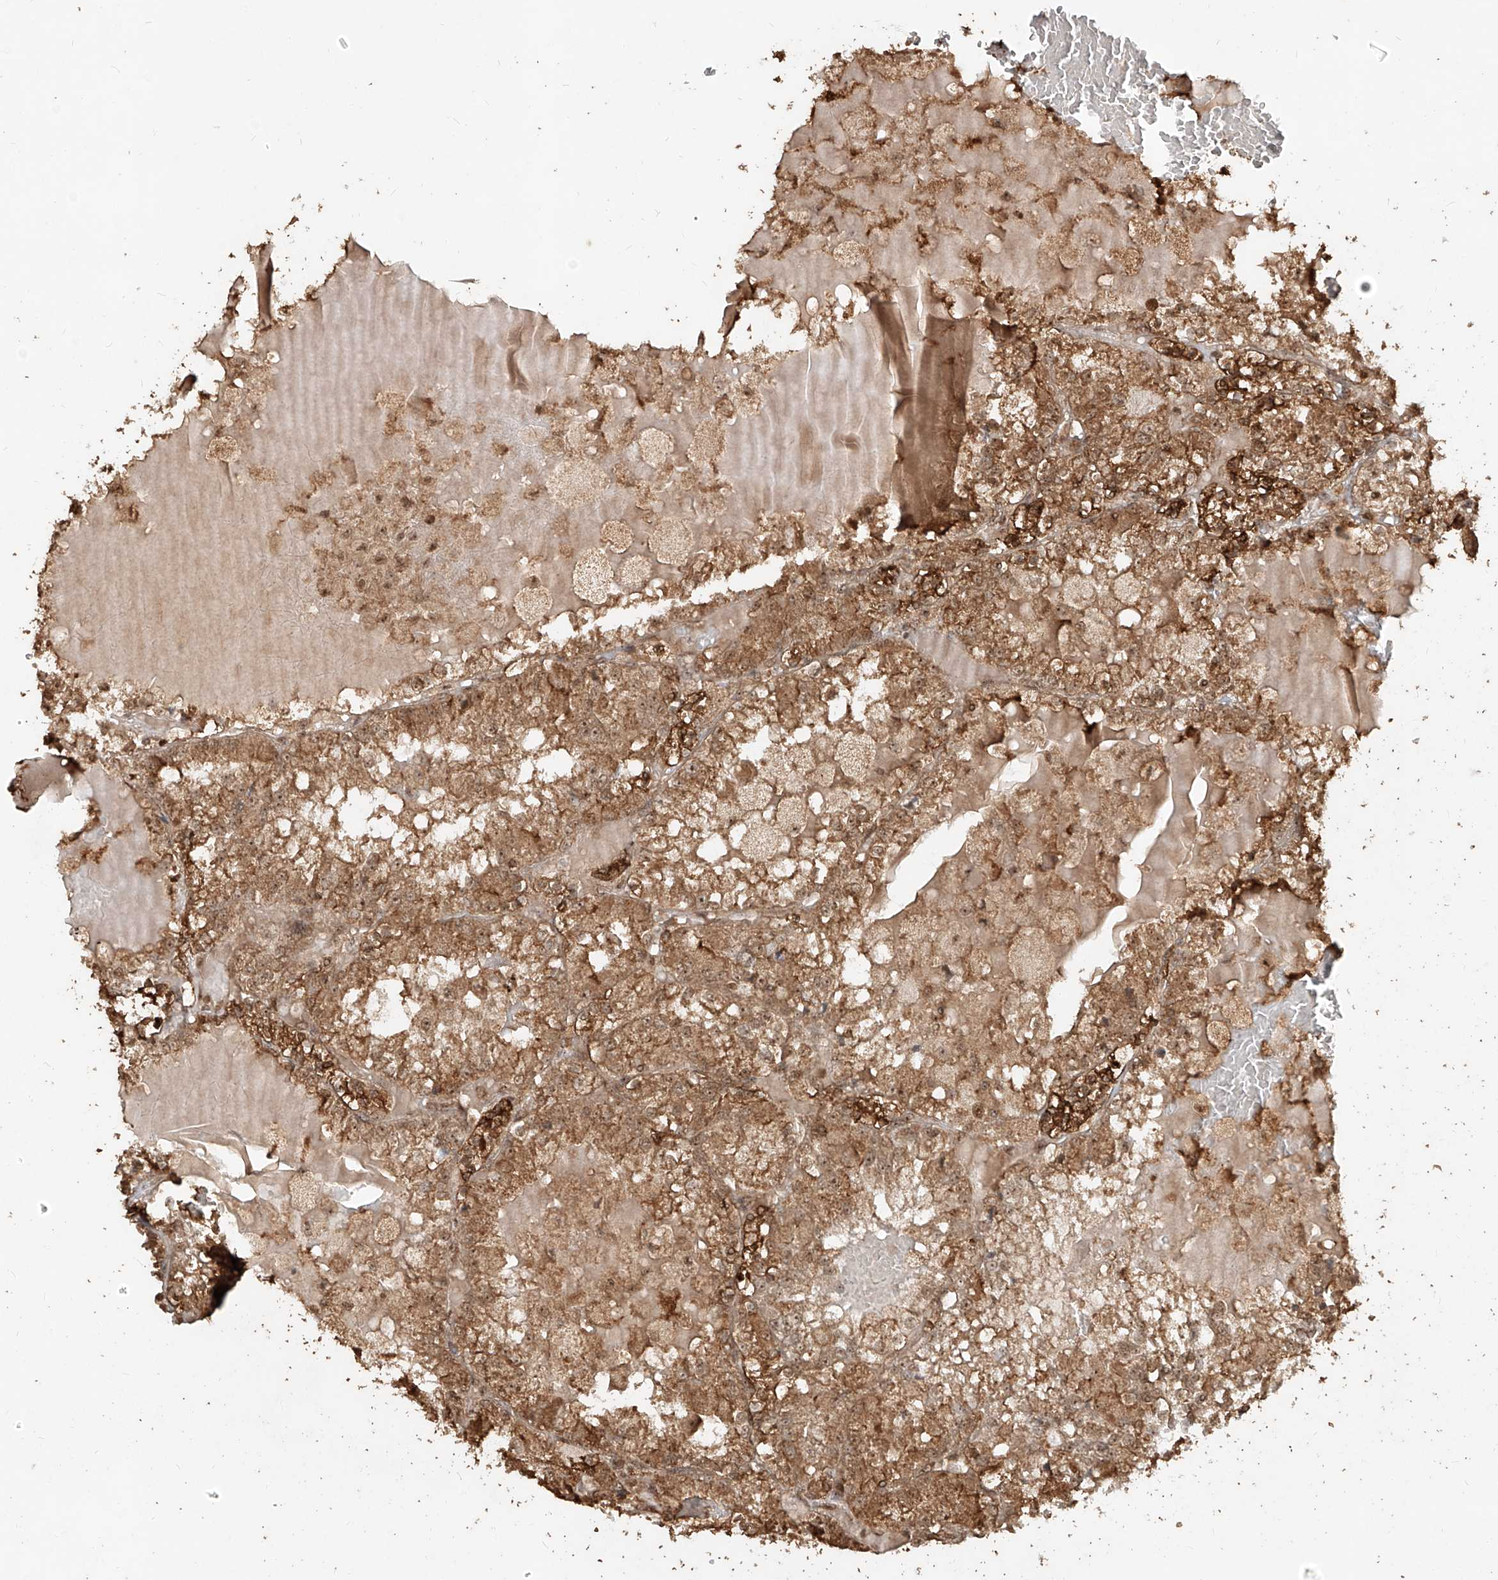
{"staining": {"intensity": "moderate", "quantity": ">75%", "location": "cytoplasmic/membranous"}, "tissue": "renal cancer", "cell_type": "Tumor cells", "image_type": "cancer", "snomed": [{"axis": "morphology", "description": "Adenocarcinoma, NOS"}, {"axis": "topography", "description": "Kidney"}], "caption": "Adenocarcinoma (renal) tissue exhibits moderate cytoplasmic/membranous expression in approximately >75% of tumor cells, visualized by immunohistochemistry.", "gene": "ZNF660", "patient": {"sex": "female", "age": 56}}